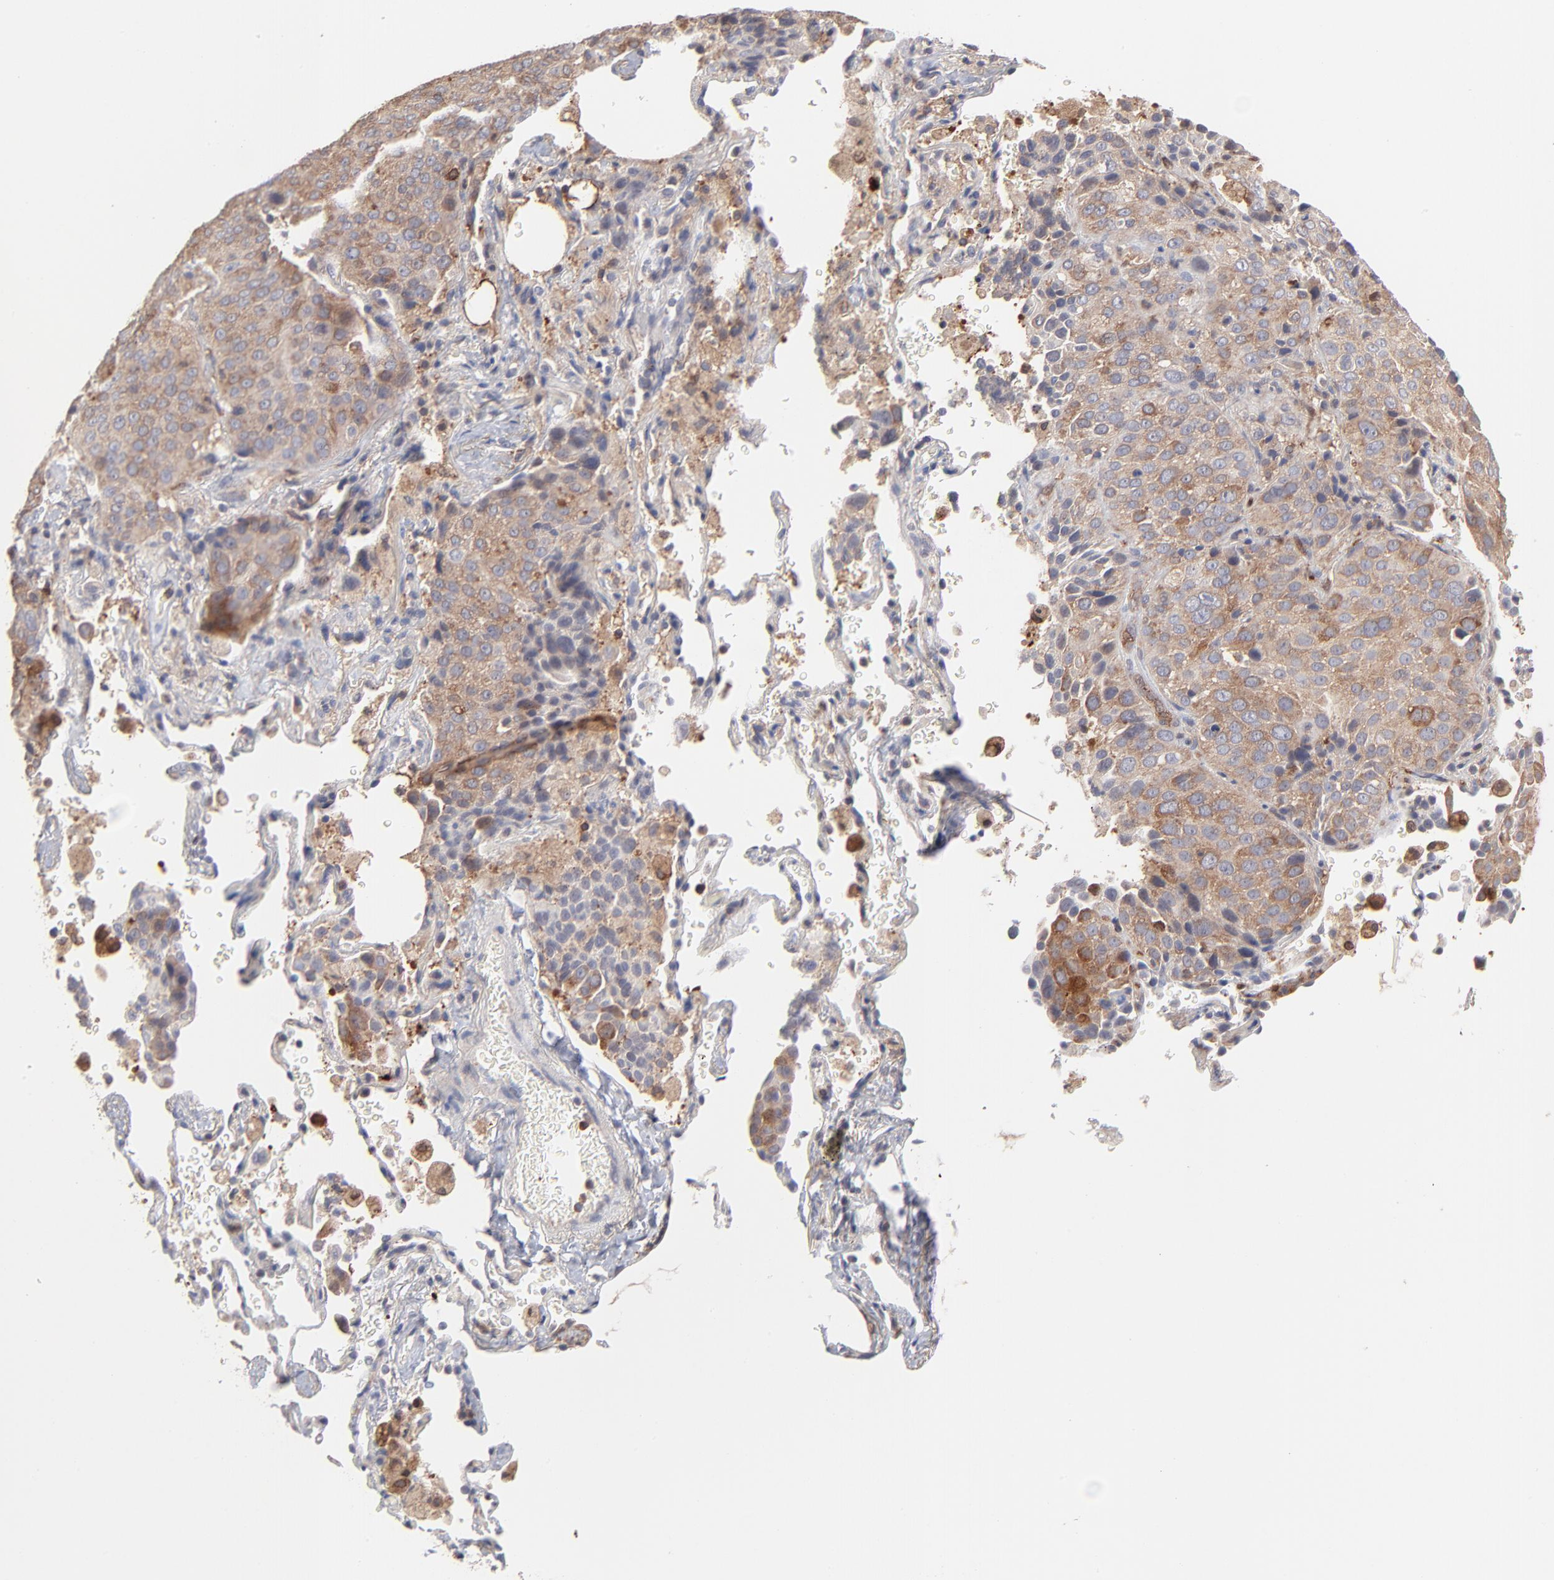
{"staining": {"intensity": "weak", "quantity": ">75%", "location": "cytoplasmic/membranous"}, "tissue": "lung cancer", "cell_type": "Tumor cells", "image_type": "cancer", "snomed": [{"axis": "morphology", "description": "Squamous cell carcinoma, NOS"}, {"axis": "topography", "description": "Lung"}], "caption": "This photomicrograph exhibits immunohistochemistry (IHC) staining of squamous cell carcinoma (lung), with low weak cytoplasmic/membranous staining in about >75% of tumor cells.", "gene": "IVNS1ABP", "patient": {"sex": "male", "age": 54}}